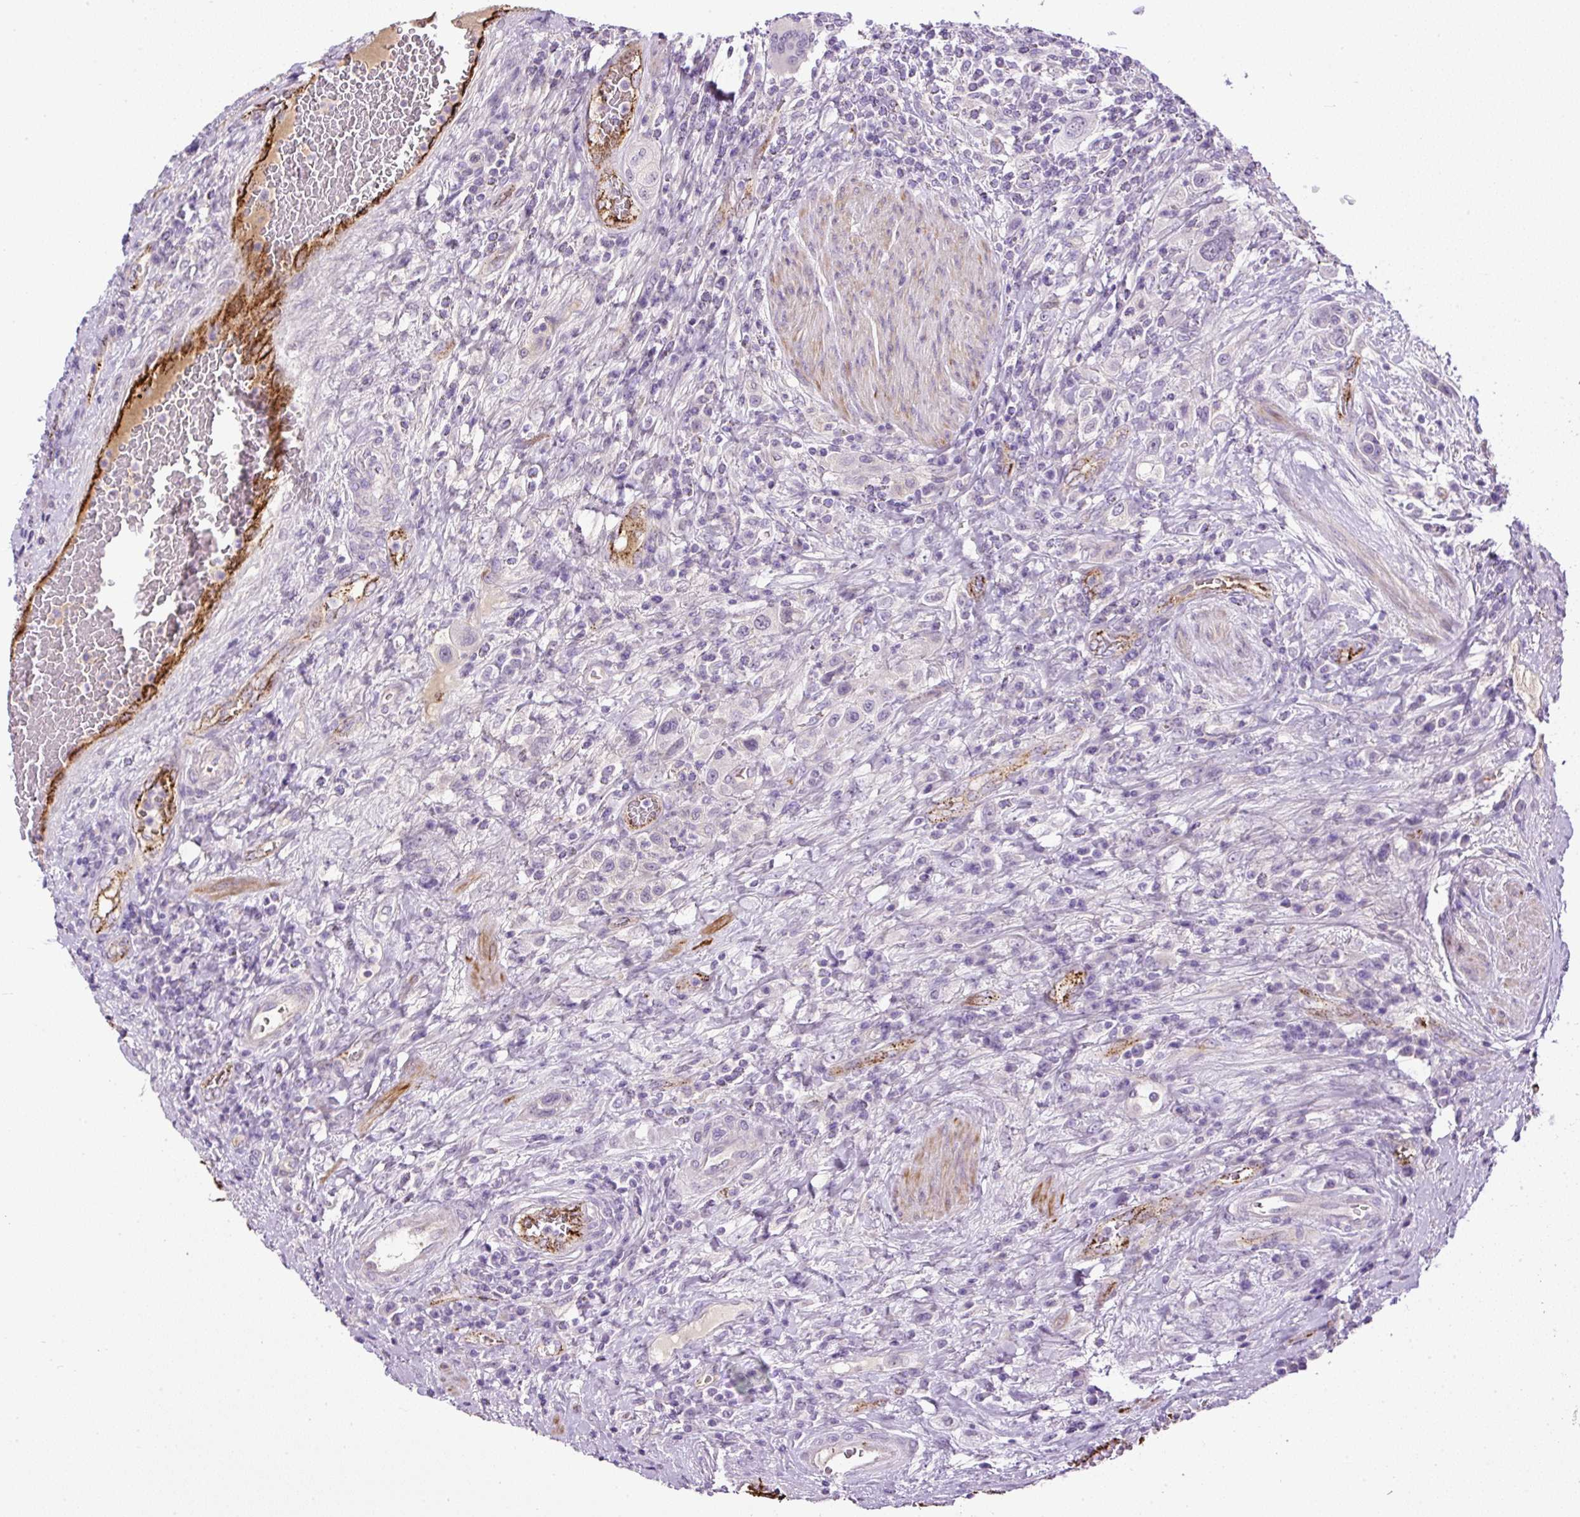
{"staining": {"intensity": "negative", "quantity": "none", "location": "none"}, "tissue": "urothelial cancer", "cell_type": "Tumor cells", "image_type": "cancer", "snomed": [{"axis": "morphology", "description": "Urothelial carcinoma, High grade"}, {"axis": "topography", "description": "Urinary bladder"}], "caption": "High magnification brightfield microscopy of high-grade urothelial carcinoma stained with DAB (3,3'-diaminobenzidine) (brown) and counterstained with hematoxylin (blue): tumor cells show no significant staining. (Immunohistochemistry, brightfield microscopy, high magnification).", "gene": "LEFTY2", "patient": {"sex": "male", "age": 50}}